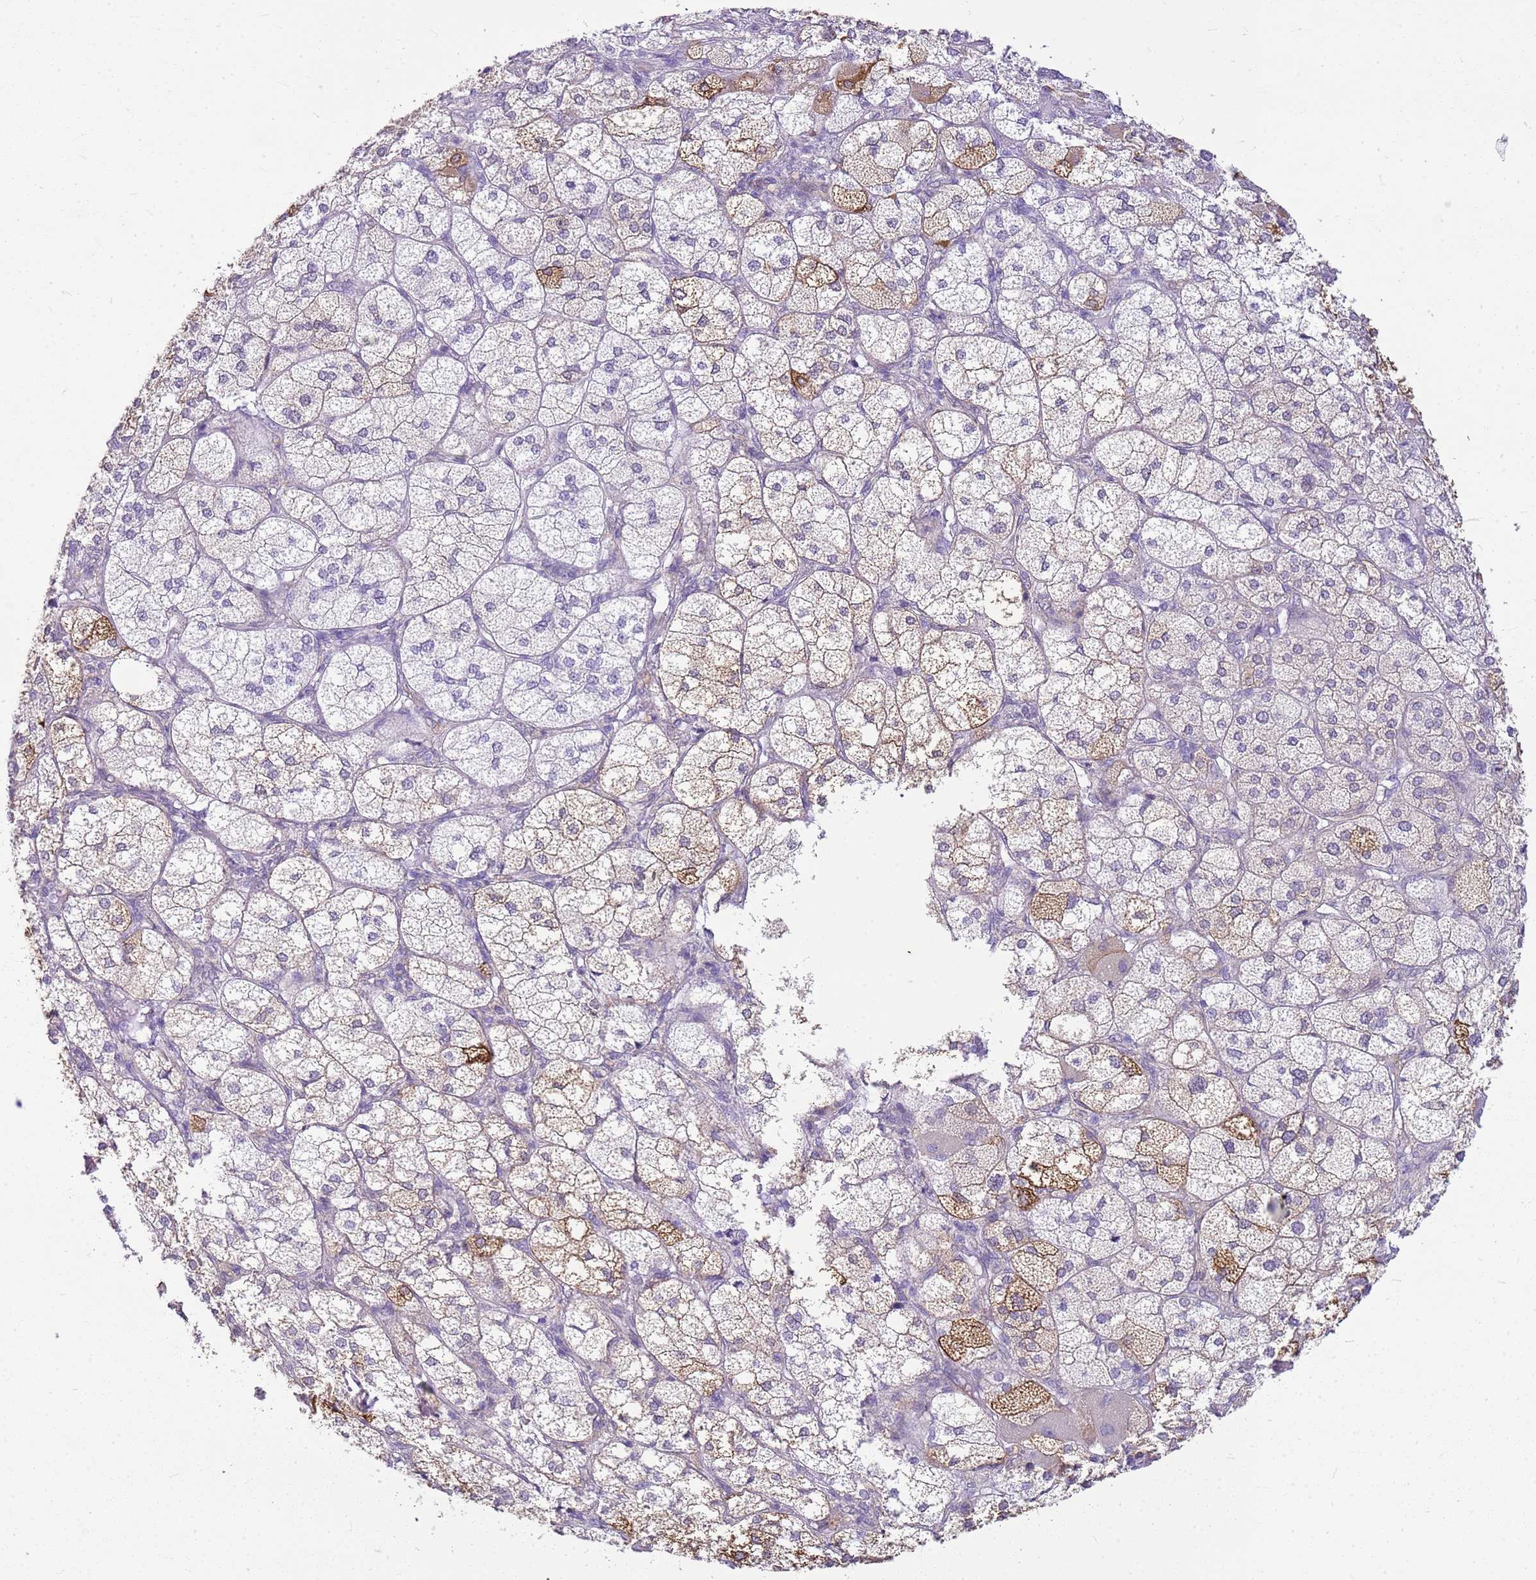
{"staining": {"intensity": "moderate", "quantity": "<25%", "location": "cytoplasmic/membranous"}, "tissue": "adrenal gland", "cell_type": "Glandular cells", "image_type": "normal", "snomed": [{"axis": "morphology", "description": "Normal tissue, NOS"}, {"axis": "topography", "description": "Adrenal gland"}], "caption": "Immunohistochemical staining of benign human adrenal gland exhibits moderate cytoplasmic/membranous protein staining in about <25% of glandular cells. Nuclei are stained in blue.", "gene": "HSPB1", "patient": {"sex": "female", "age": 61}}